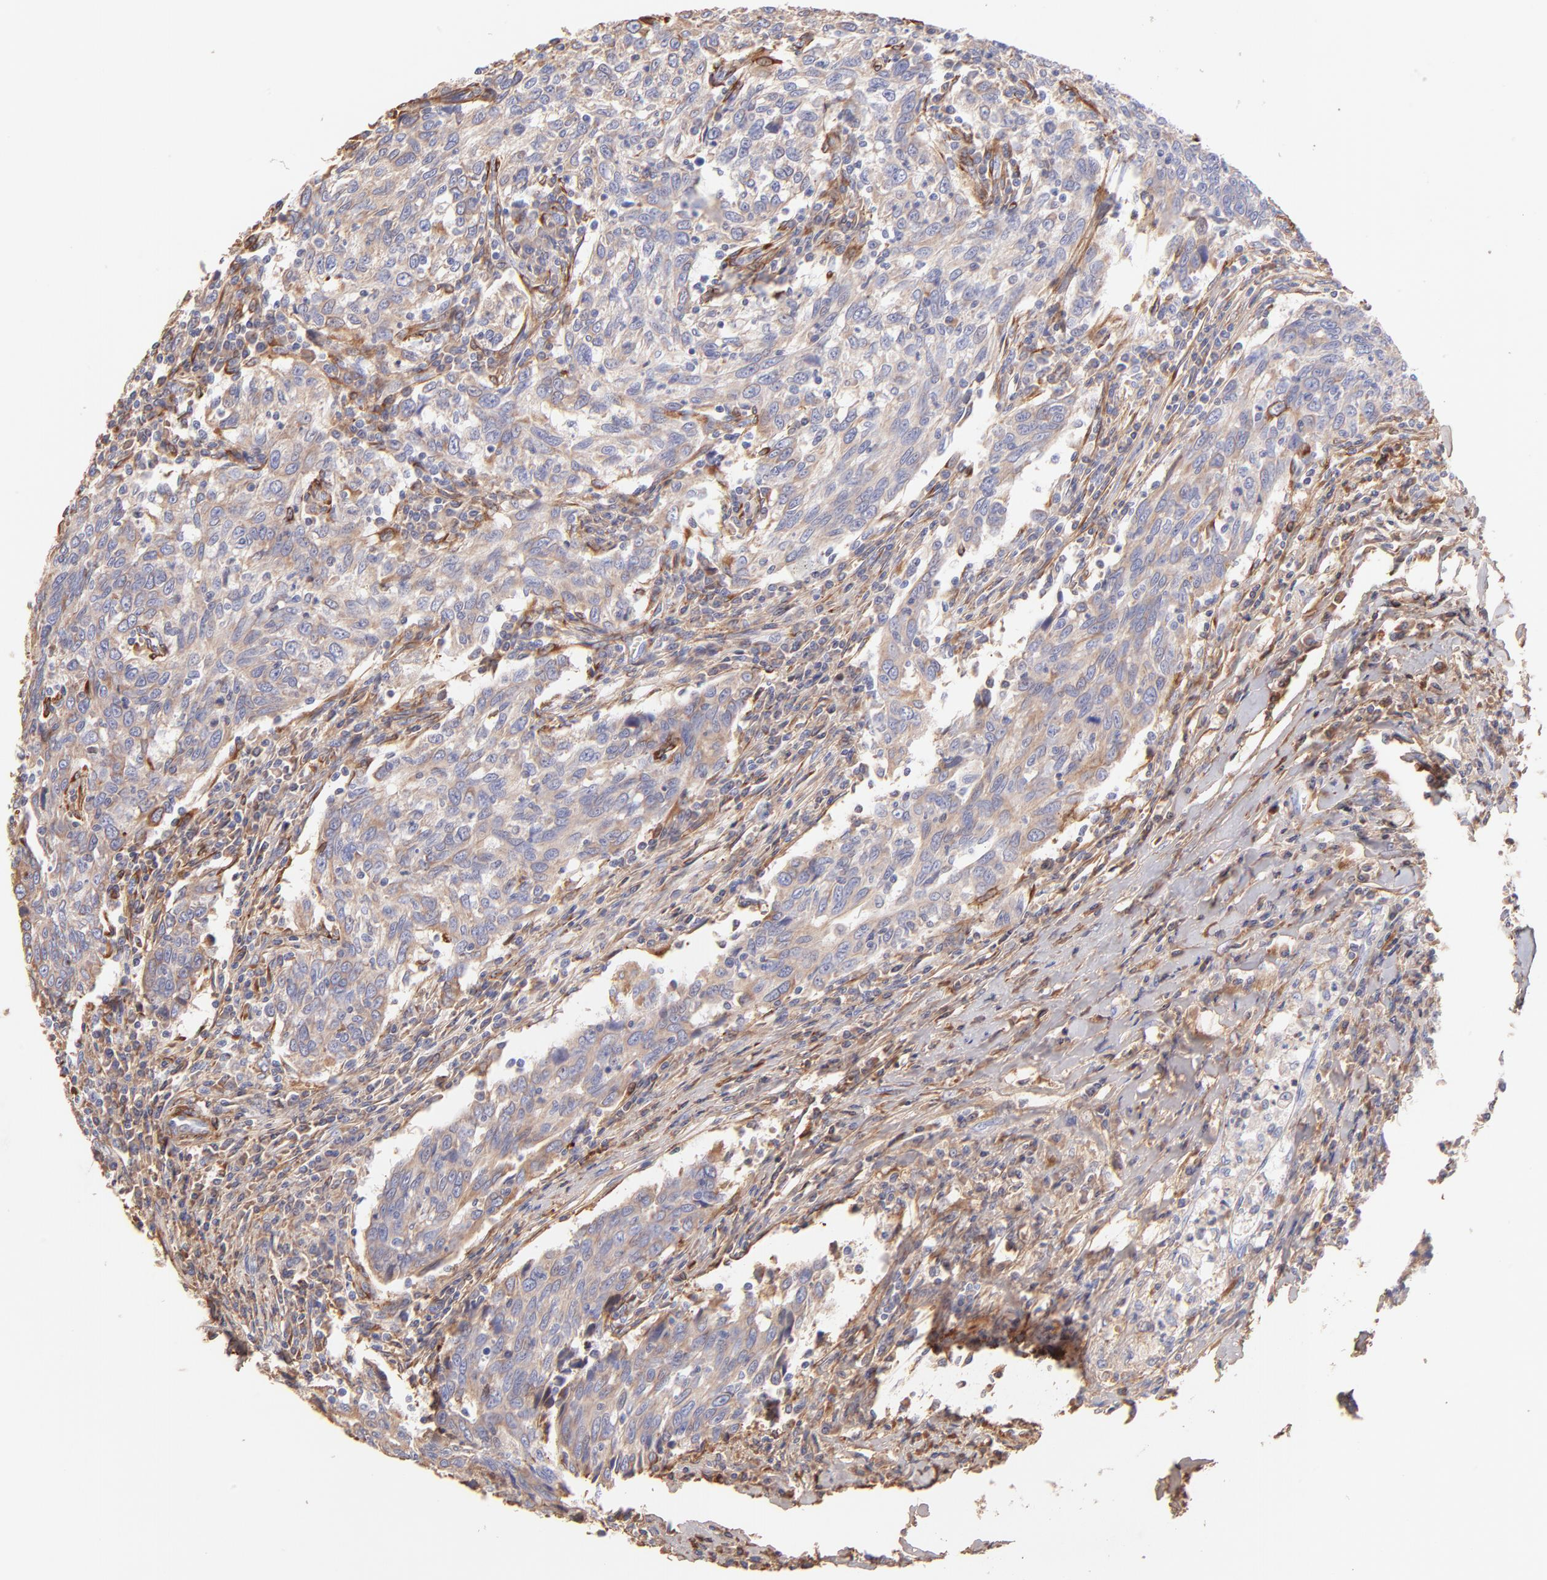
{"staining": {"intensity": "moderate", "quantity": ">75%", "location": "cytoplasmic/membranous"}, "tissue": "breast cancer", "cell_type": "Tumor cells", "image_type": "cancer", "snomed": [{"axis": "morphology", "description": "Duct carcinoma"}, {"axis": "topography", "description": "Breast"}], "caption": "Infiltrating ductal carcinoma (breast) was stained to show a protein in brown. There is medium levels of moderate cytoplasmic/membranous positivity in approximately >75% of tumor cells. (Brightfield microscopy of DAB IHC at high magnification).", "gene": "BGN", "patient": {"sex": "female", "age": 50}}